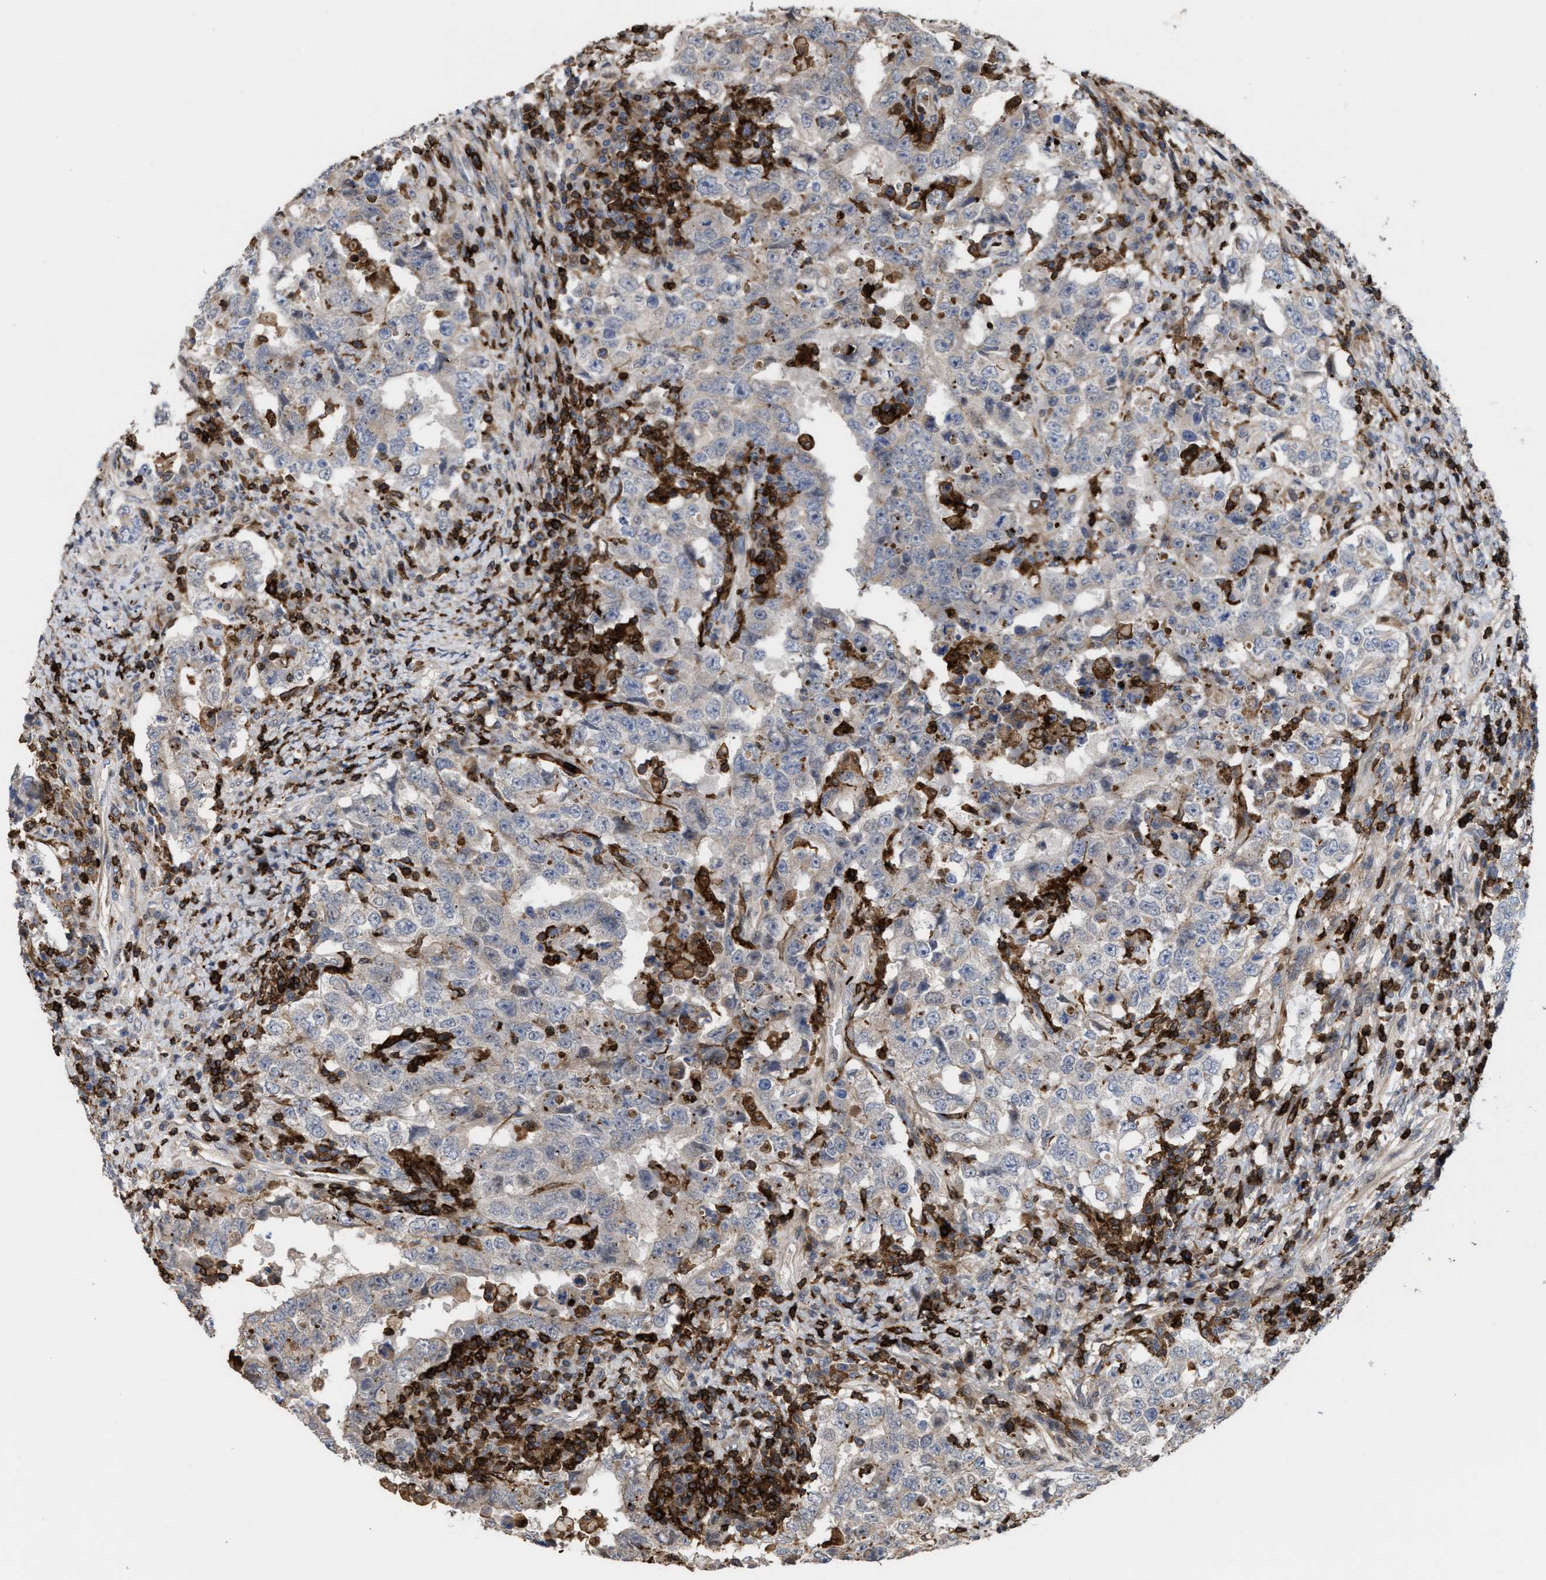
{"staining": {"intensity": "weak", "quantity": "<25%", "location": "cytoplasmic/membranous"}, "tissue": "testis cancer", "cell_type": "Tumor cells", "image_type": "cancer", "snomed": [{"axis": "morphology", "description": "Carcinoma, Embryonal, NOS"}, {"axis": "topography", "description": "Testis"}], "caption": "Immunohistochemical staining of human testis embryonal carcinoma shows no significant positivity in tumor cells. Nuclei are stained in blue.", "gene": "PTPRE", "patient": {"sex": "male", "age": 26}}